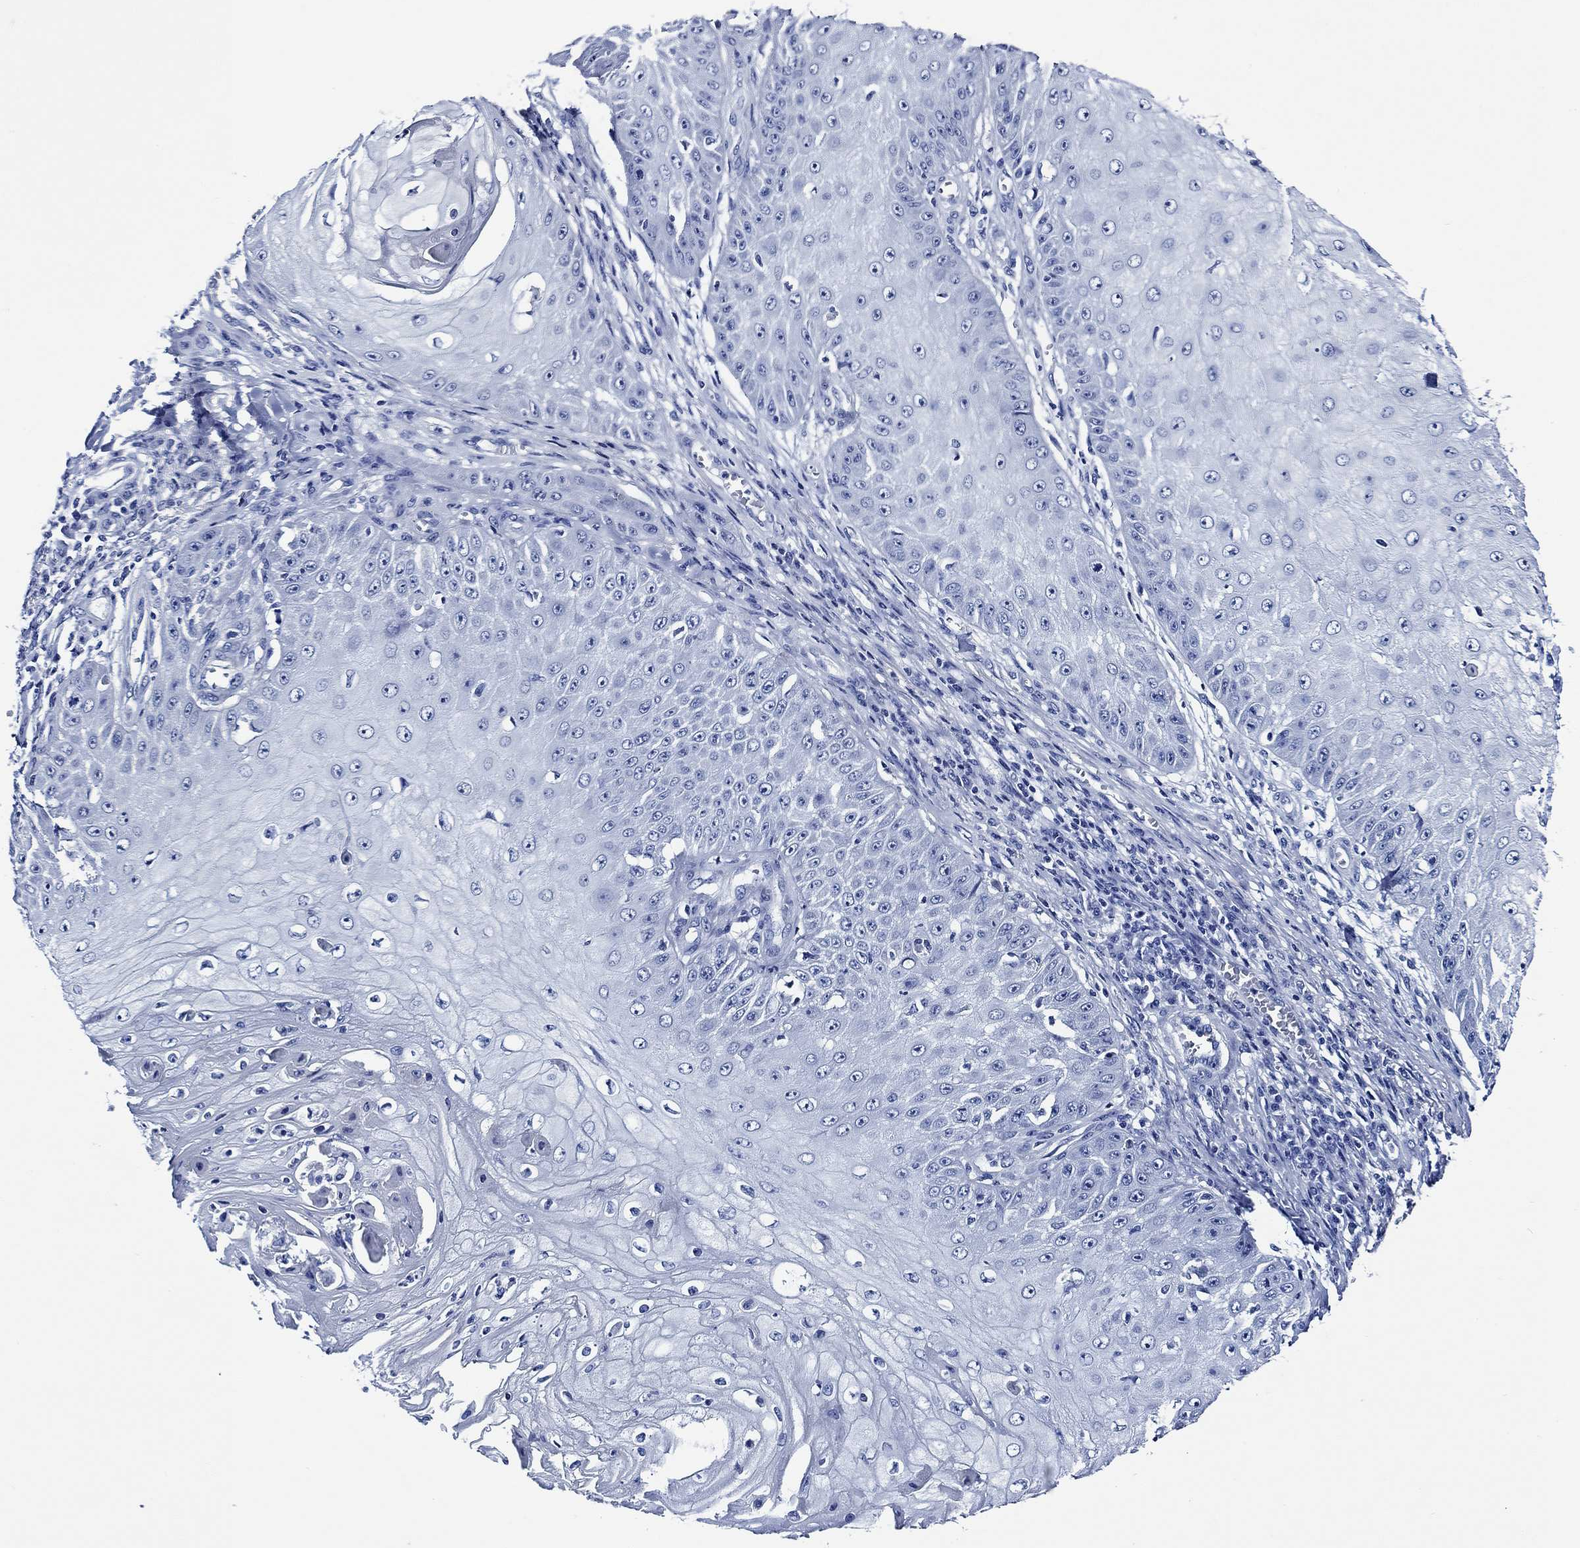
{"staining": {"intensity": "negative", "quantity": "none", "location": "none"}, "tissue": "skin cancer", "cell_type": "Tumor cells", "image_type": "cancer", "snomed": [{"axis": "morphology", "description": "Squamous cell carcinoma, NOS"}, {"axis": "topography", "description": "Skin"}], "caption": "Protein analysis of squamous cell carcinoma (skin) demonstrates no significant expression in tumor cells.", "gene": "WDR62", "patient": {"sex": "male", "age": 70}}